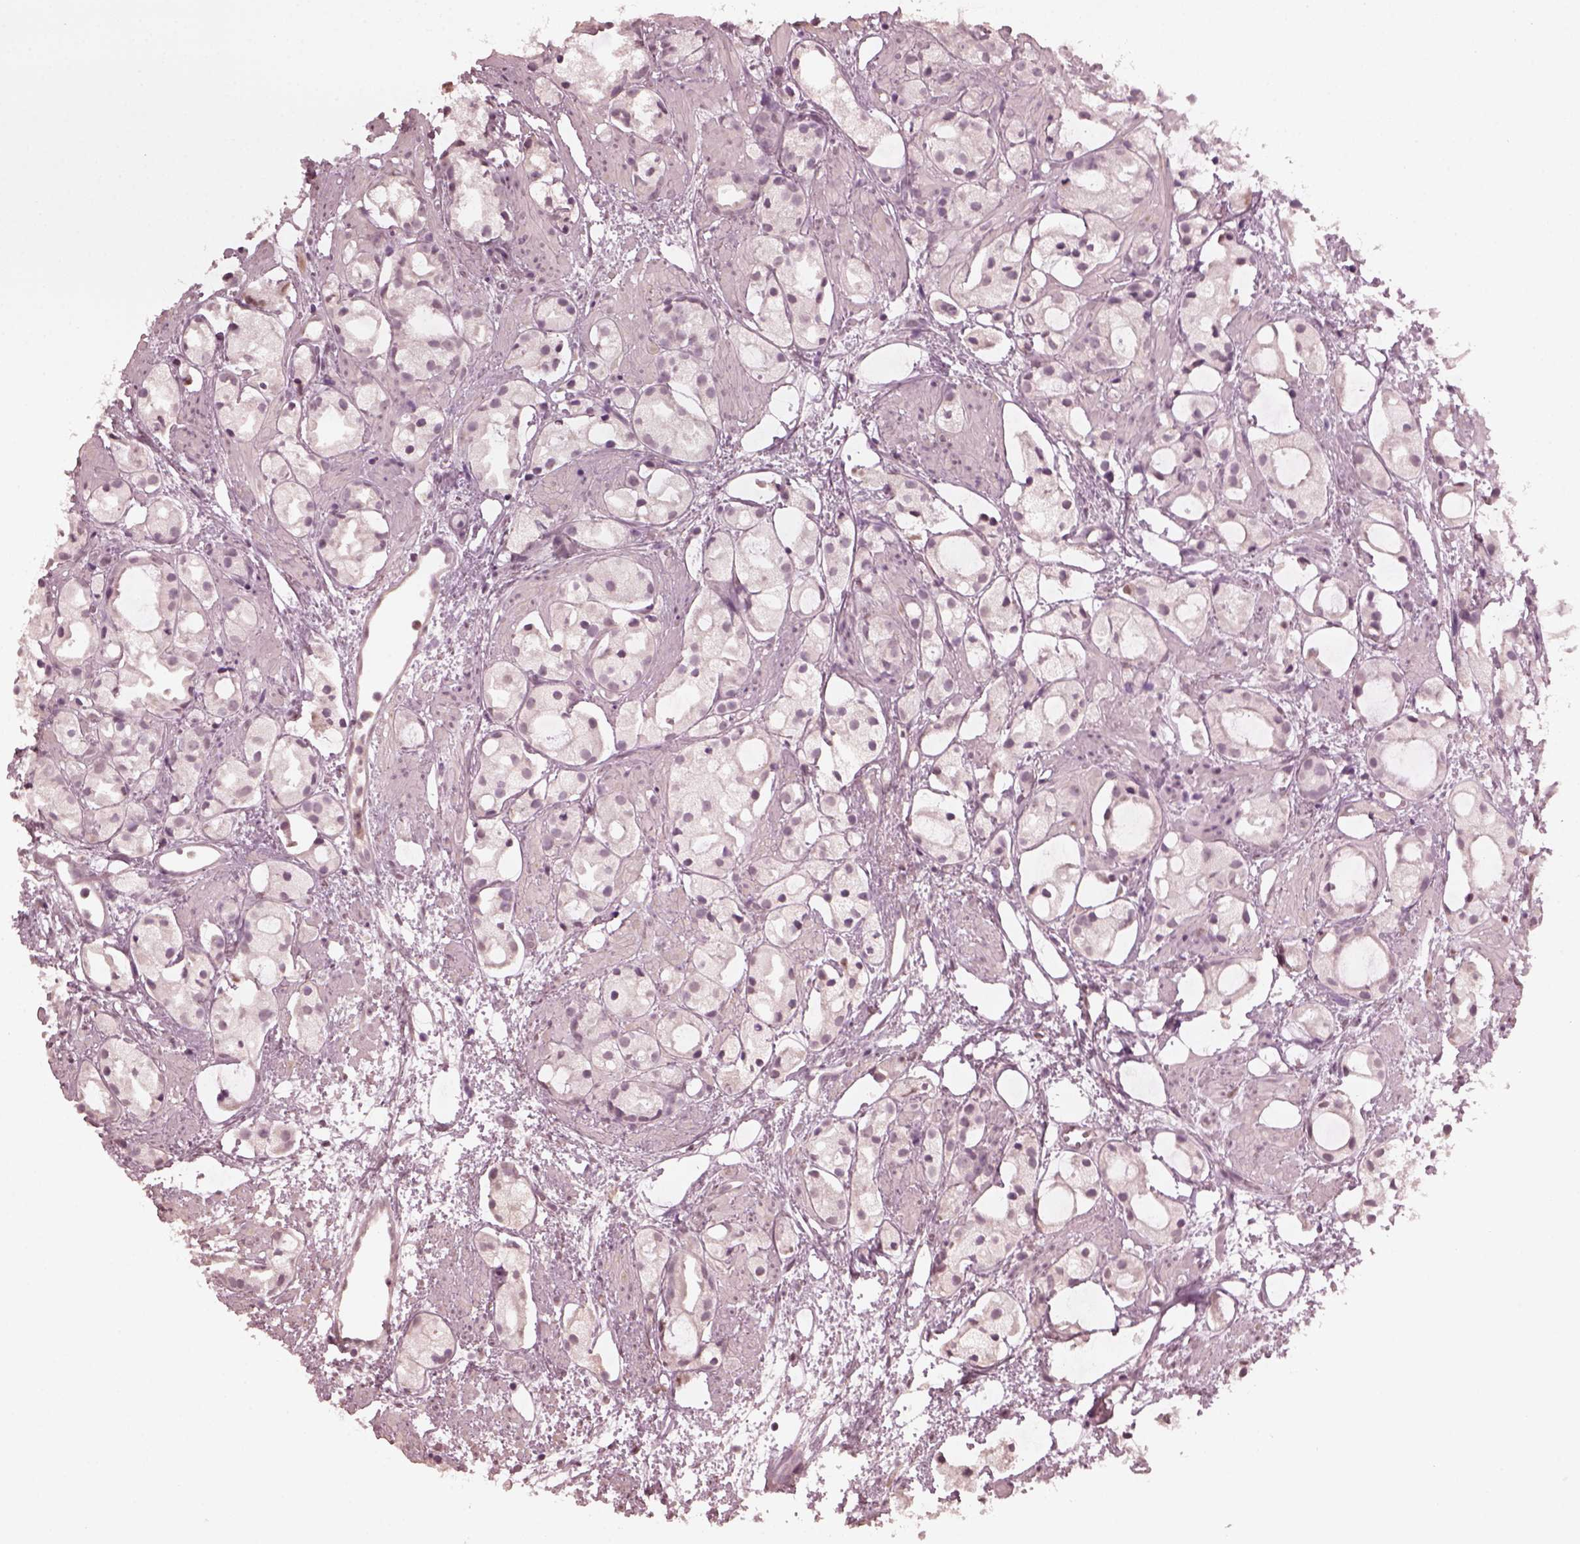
{"staining": {"intensity": "negative", "quantity": "none", "location": "none"}, "tissue": "prostate cancer", "cell_type": "Tumor cells", "image_type": "cancer", "snomed": [{"axis": "morphology", "description": "Adenocarcinoma, High grade"}, {"axis": "topography", "description": "Prostate"}], "caption": "IHC of high-grade adenocarcinoma (prostate) demonstrates no expression in tumor cells.", "gene": "KRT79", "patient": {"sex": "male", "age": 85}}